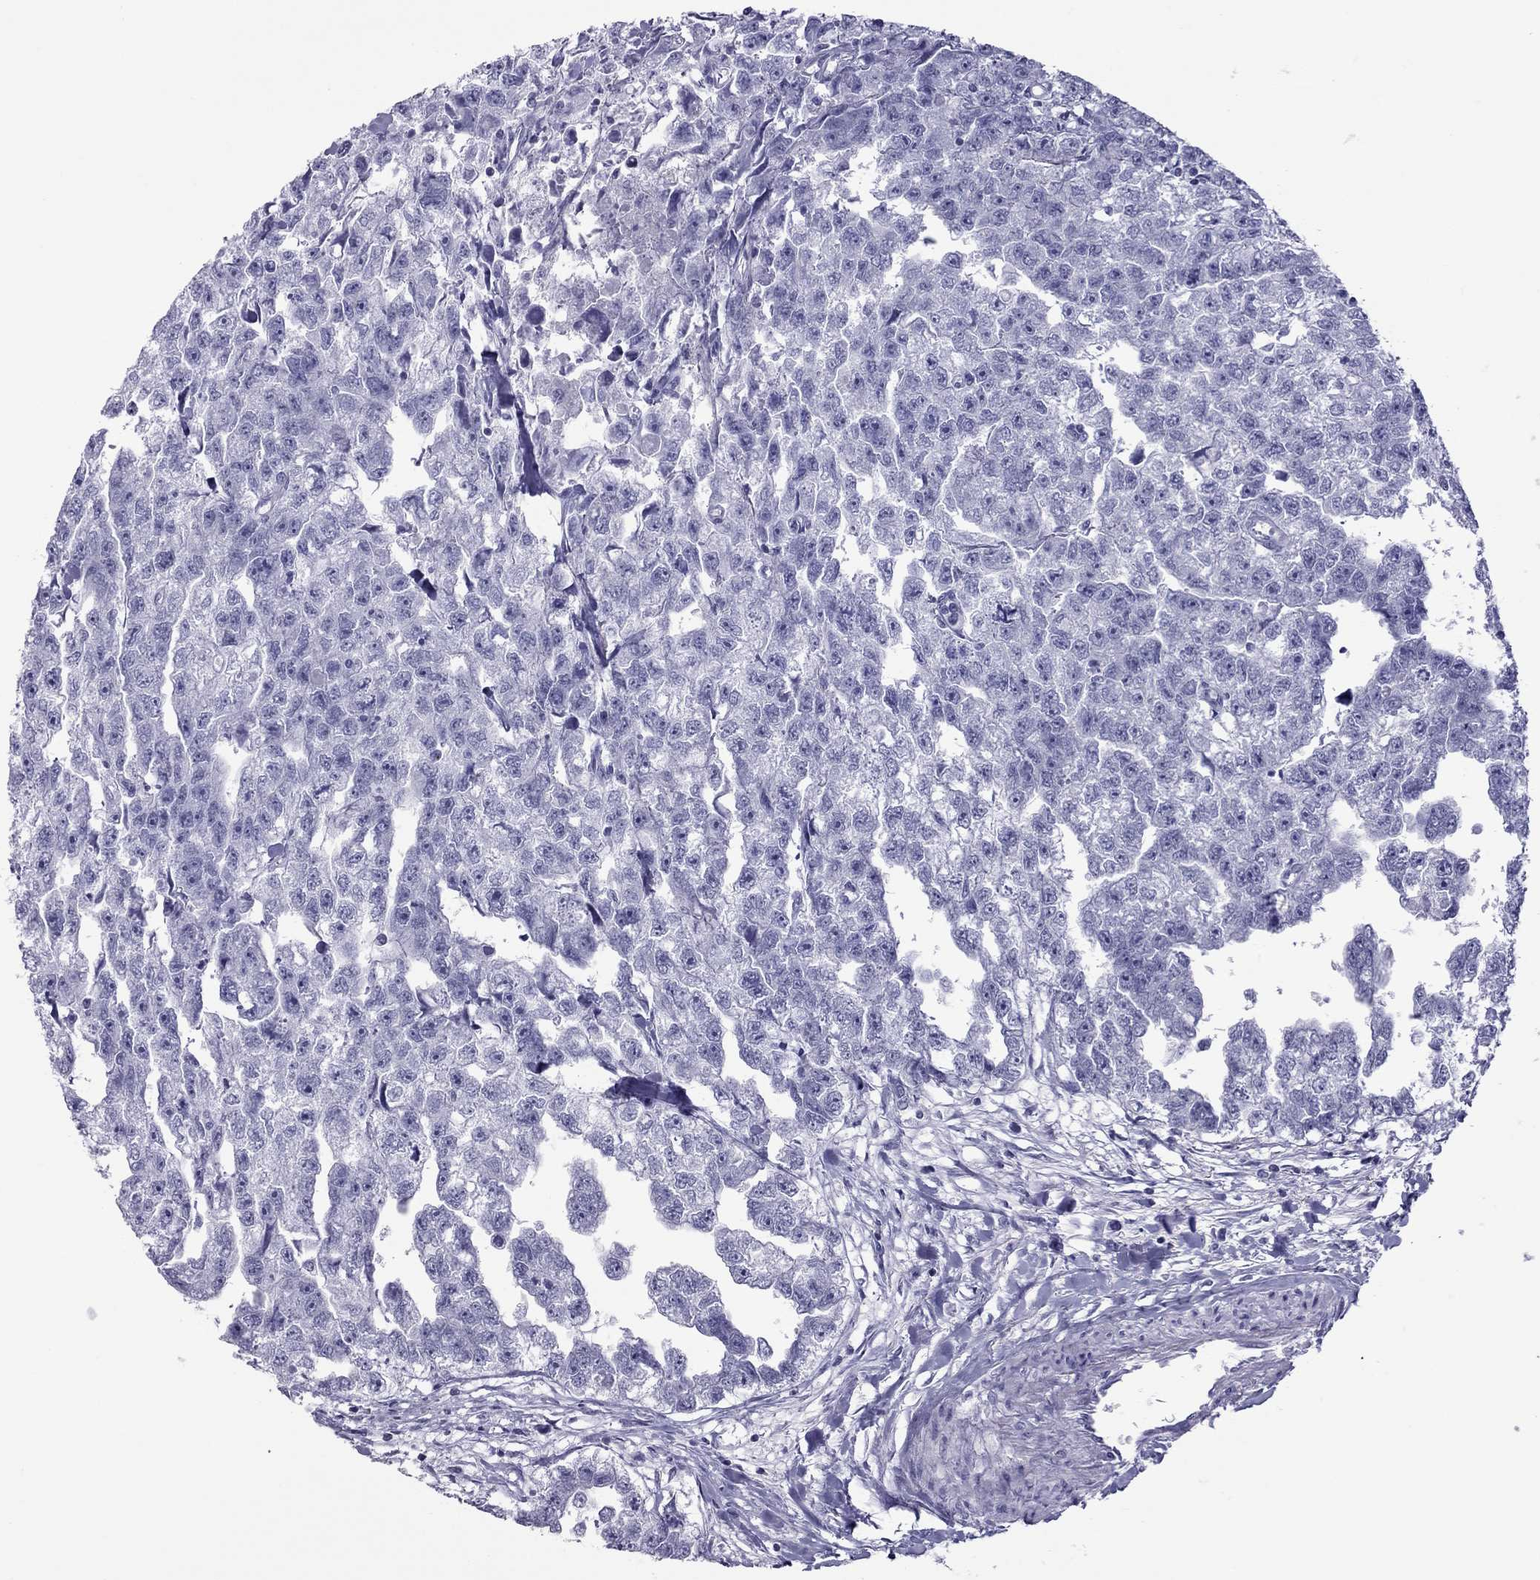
{"staining": {"intensity": "negative", "quantity": "none", "location": "none"}, "tissue": "testis cancer", "cell_type": "Tumor cells", "image_type": "cancer", "snomed": [{"axis": "morphology", "description": "Carcinoma, Embryonal, NOS"}, {"axis": "morphology", "description": "Teratoma, malignant, NOS"}, {"axis": "topography", "description": "Testis"}], "caption": "This is an immunohistochemistry (IHC) histopathology image of human testis cancer (embryonal carcinoma). There is no positivity in tumor cells.", "gene": "TEX14", "patient": {"sex": "male", "age": 44}}